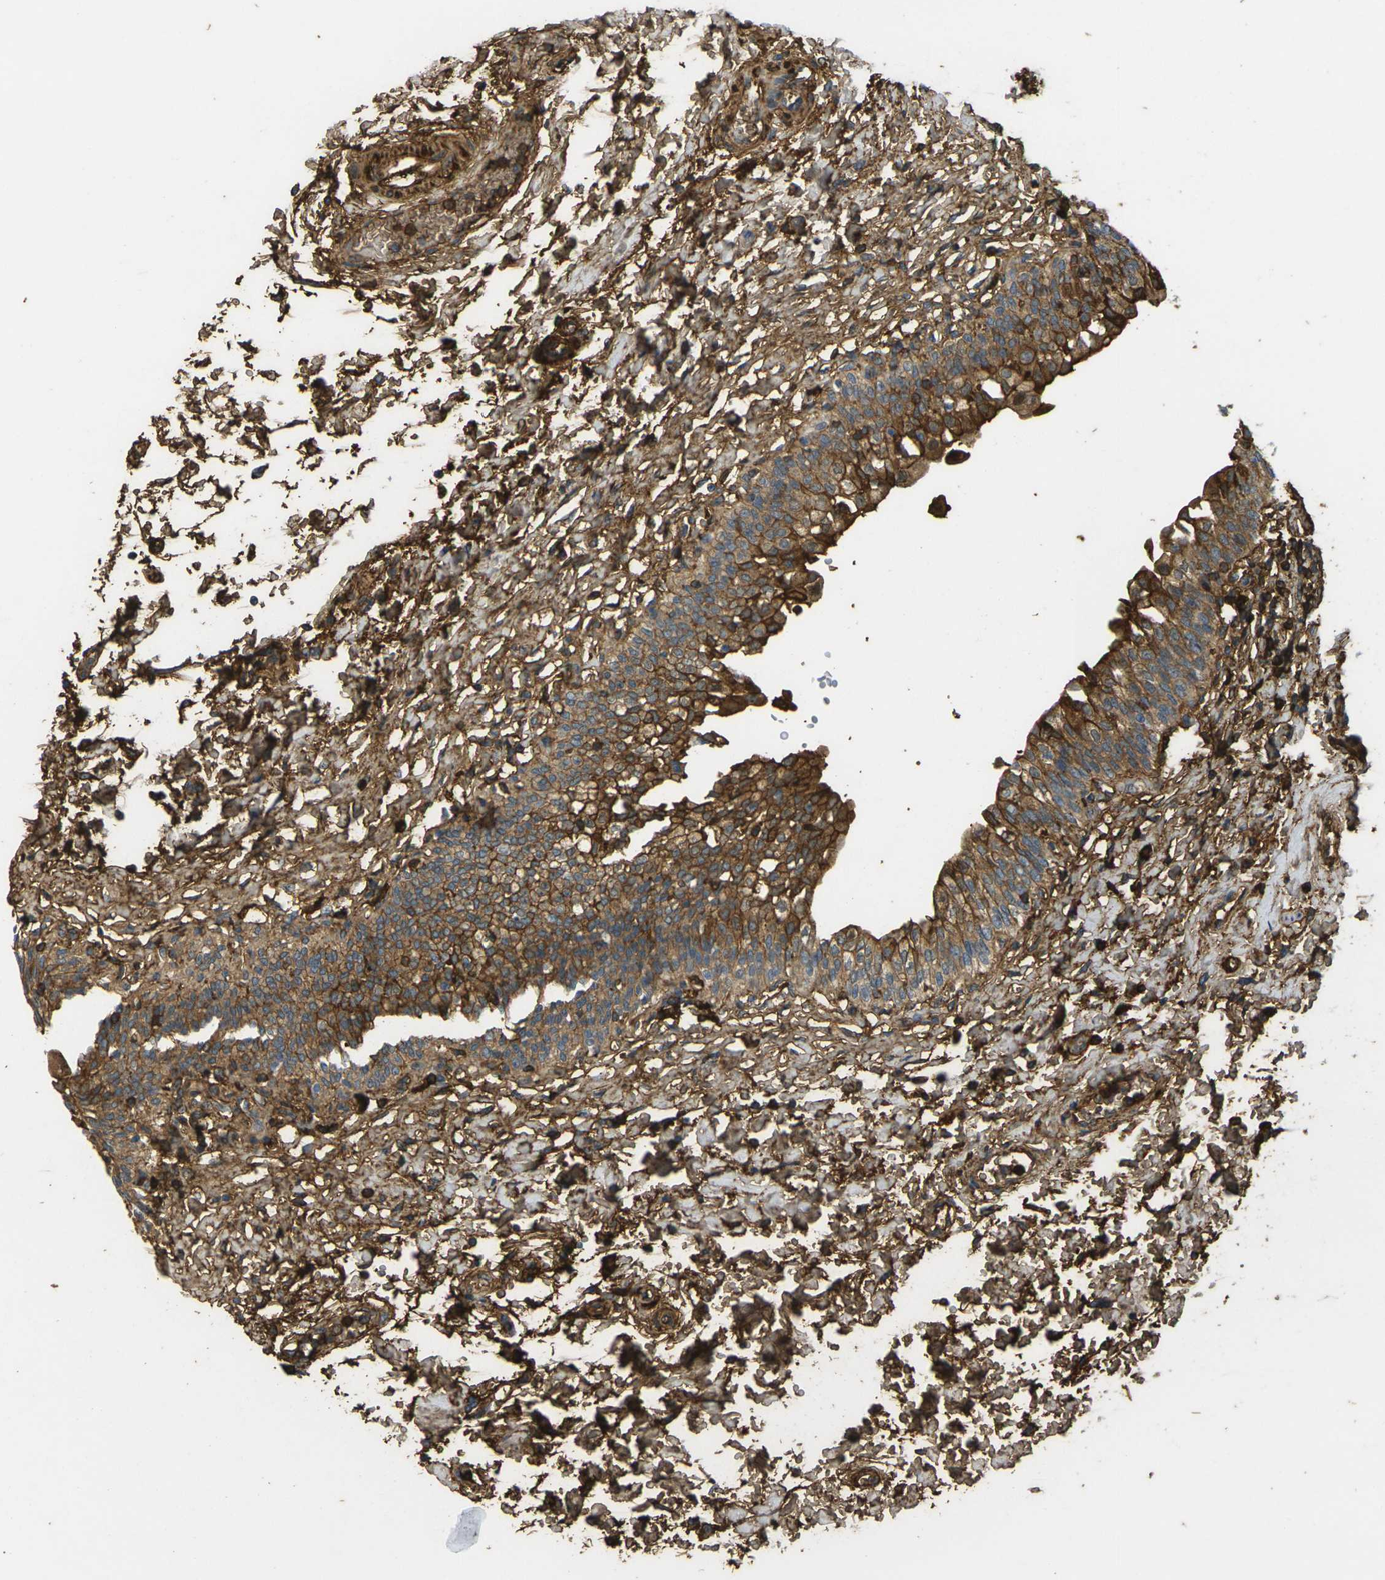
{"staining": {"intensity": "strong", "quantity": ">75%", "location": "cytoplasmic/membranous"}, "tissue": "urinary bladder", "cell_type": "Urothelial cells", "image_type": "normal", "snomed": [{"axis": "morphology", "description": "Normal tissue, NOS"}, {"axis": "topography", "description": "Urinary bladder"}], "caption": "Urinary bladder stained for a protein (brown) displays strong cytoplasmic/membranous positive expression in about >75% of urothelial cells.", "gene": "PLCD1", "patient": {"sex": "male", "age": 55}}